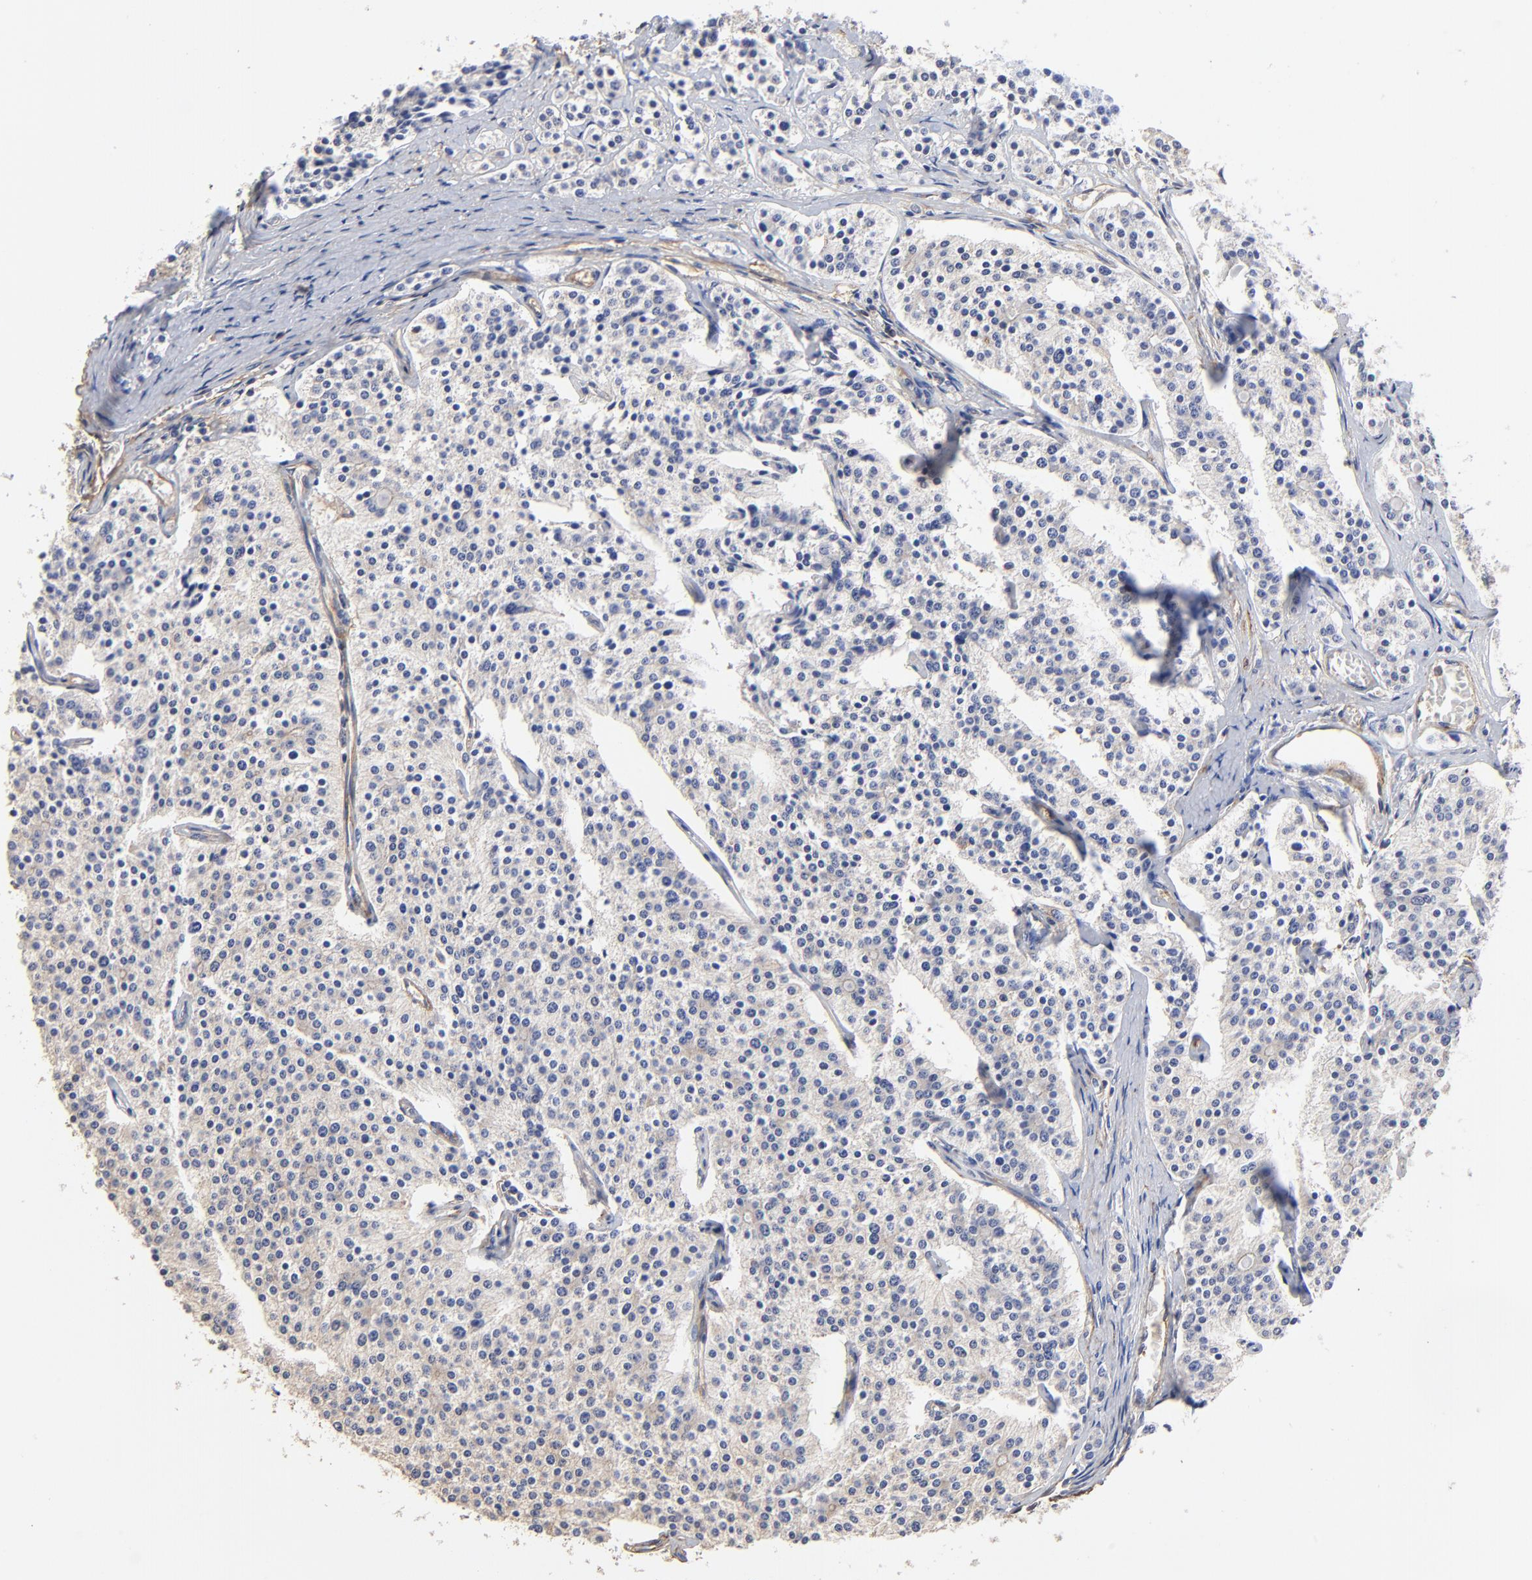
{"staining": {"intensity": "negative", "quantity": "none", "location": "none"}, "tissue": "carcinoid", "cell_type": "Tumor cells", "image_type": "cancer", "snomed": [{"axis": "morphology", "description": "Carcinoid, malignant, NOS"}, {"axis": "topography", "description": "Small intestine"}], "caption": "Image shows no significant protein expression in tumor cells of carcinoid. (Stains: DAB (3,3'-diaminobenzidine) immunohistochemistry with hematoxylin counter stain, Microscopy: brightfield microscopy at high magnification).", "gene": "TAGLN2", "patient": {"sex": "male", "age": 63}}